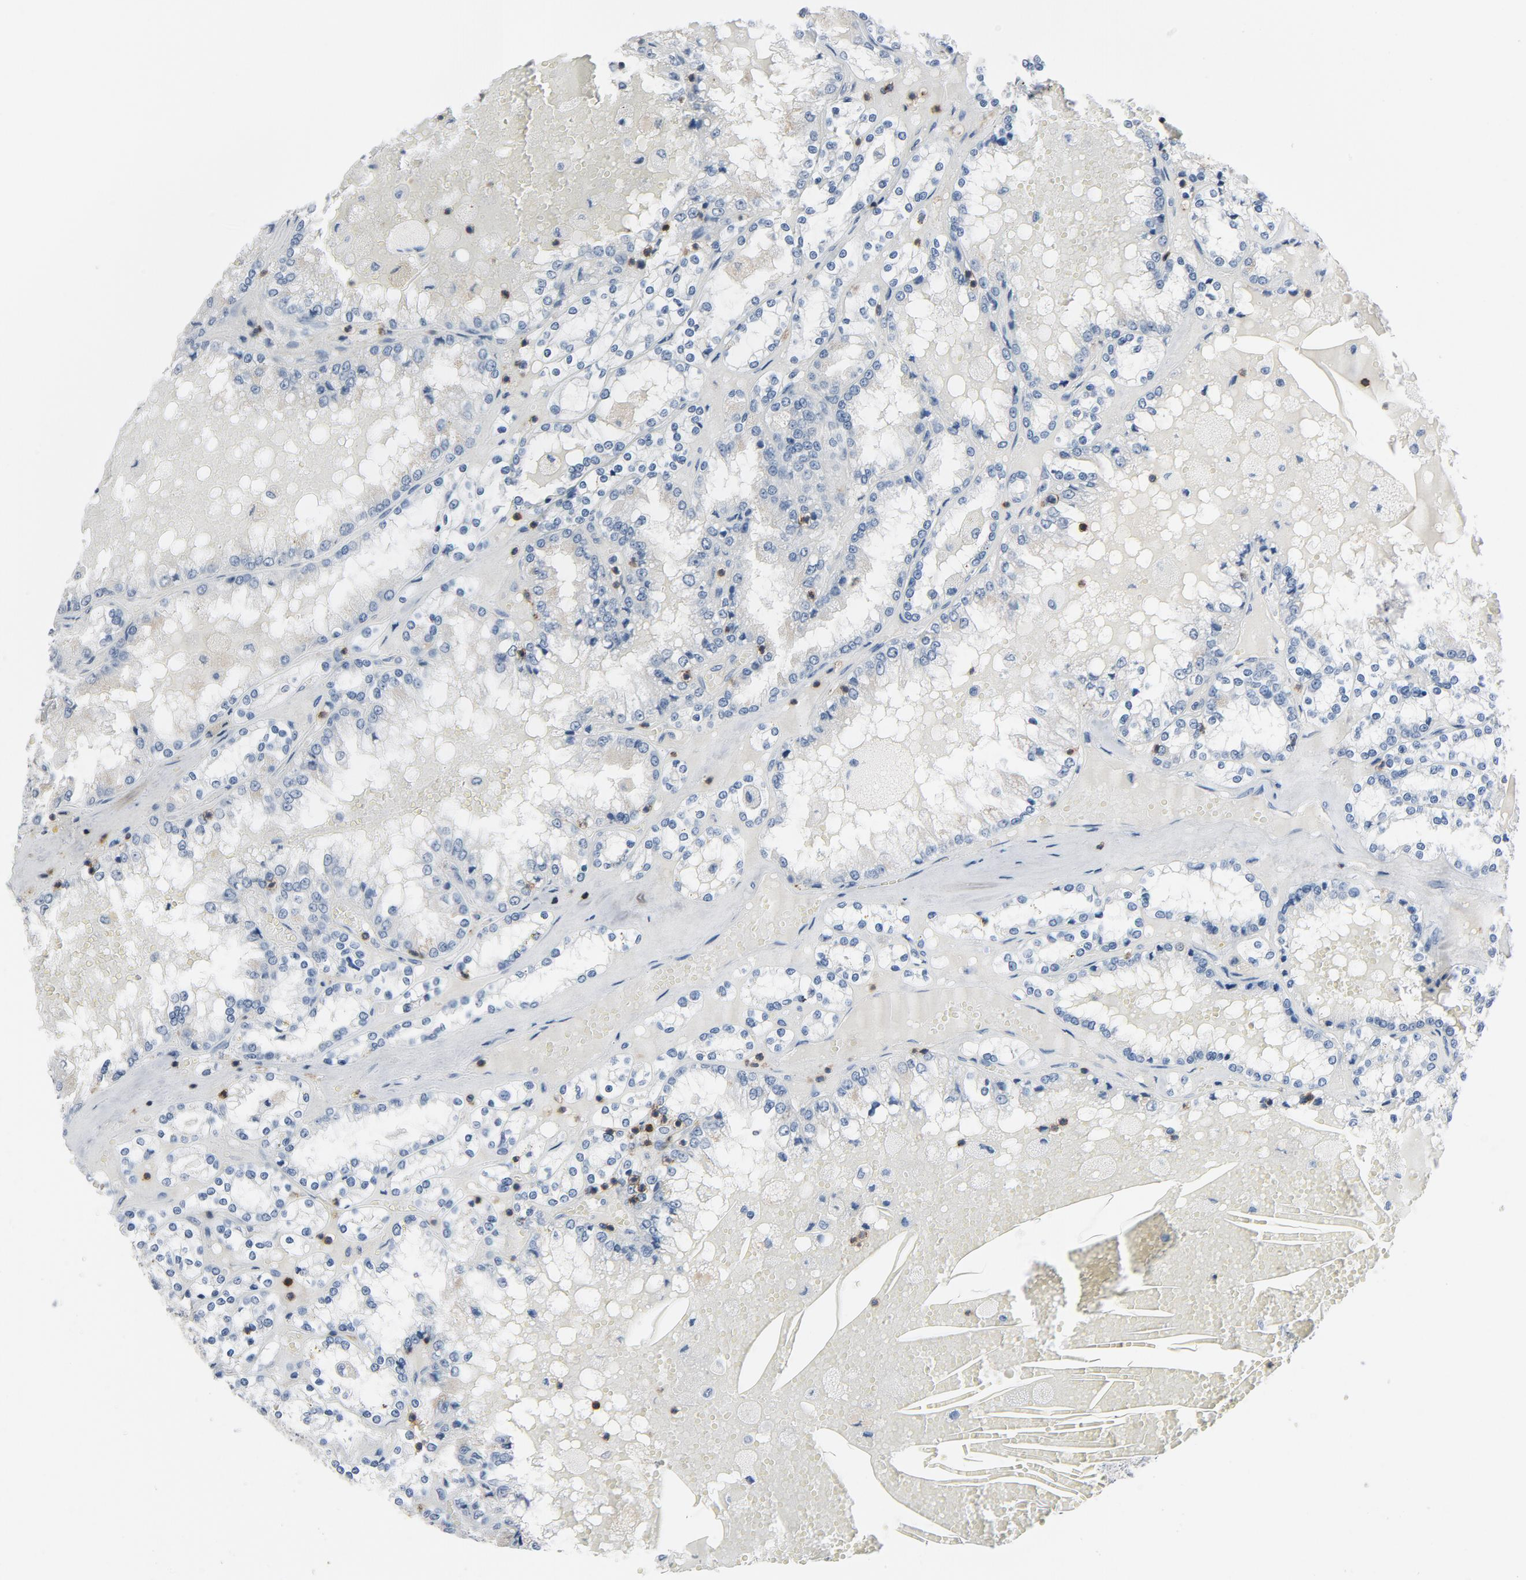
{"staining": {"intensity": "negative", "quantity": "none", "location": "none"}, "tissue": "renal cancer", "cell_type": "Tumor cells", "image_type": "cancer", "snomed": [{"axis": "morphology", "description": "Adenocarcinoma, NOS"}, {"axis": "topography", "description": "Kidney"}], "caption": "Photomicrograph shows no protein staining in tumor cells of adenocarcinoma (renal) tissue.", "gene": "LCK", "patient": {"sex": "female", "age": 56}}